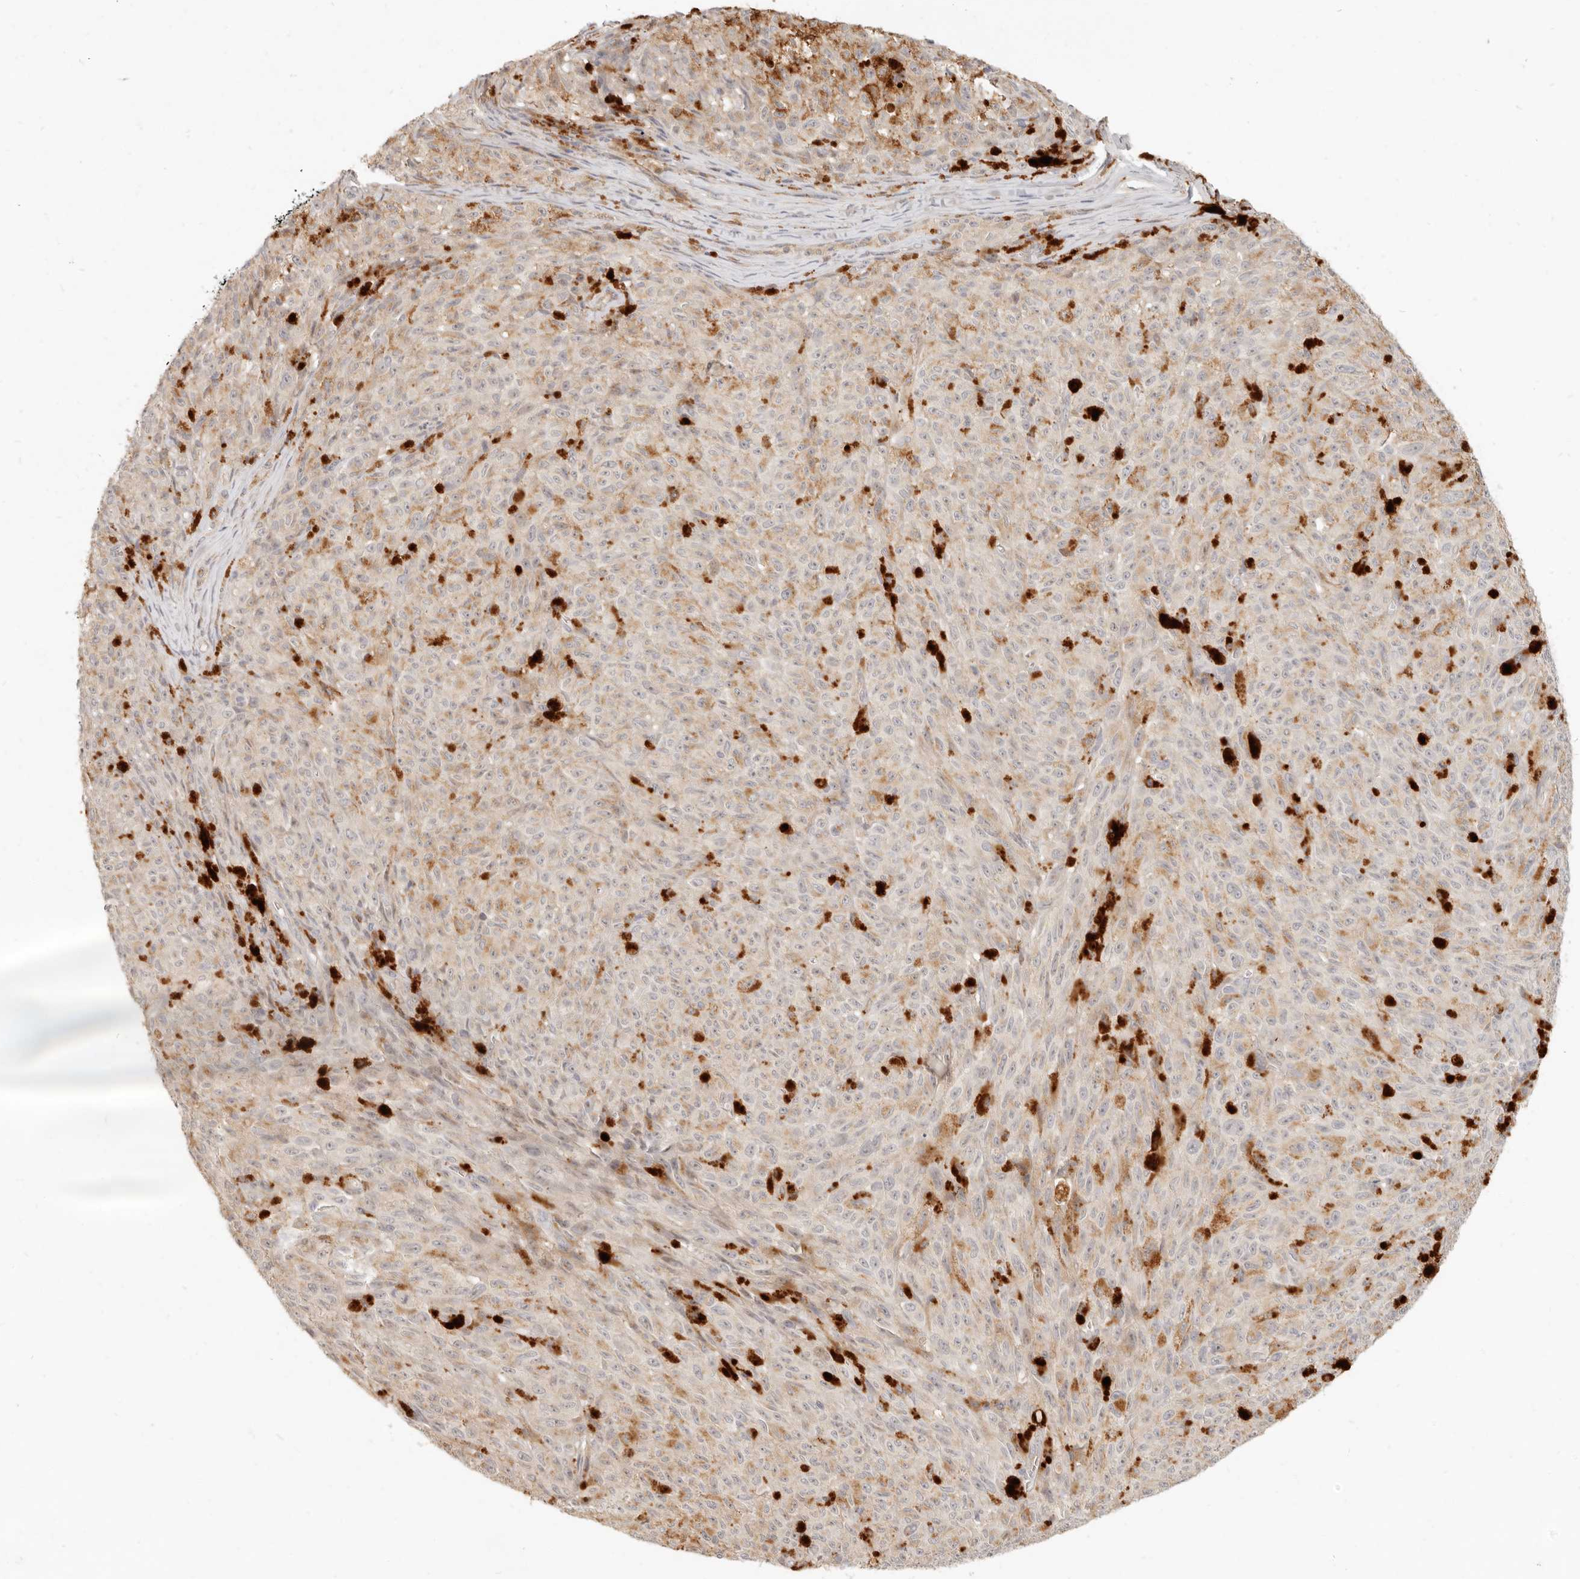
{"staining": {"intensity": "weak", "quantity": "<25%", "location": "cytoplasmic/membranous"}, "tissue": "melanoma", "cell_type": "Tumor cells", "image_type": "cancer", "snomed": [{"axis": "morphology", "description": "Malignant melanoma, NOS"}, {"axis": "topography", "description": "Skin"}], "caption": "Tumor cells show no significant positivity in malignant melanoma. (DAB (3,3'-diaminobenzidine) IHC visualized using brightfield microscopy, high magnification).", "gene": "UBXN11", "patient": {"sex": "female", "age": 82}}